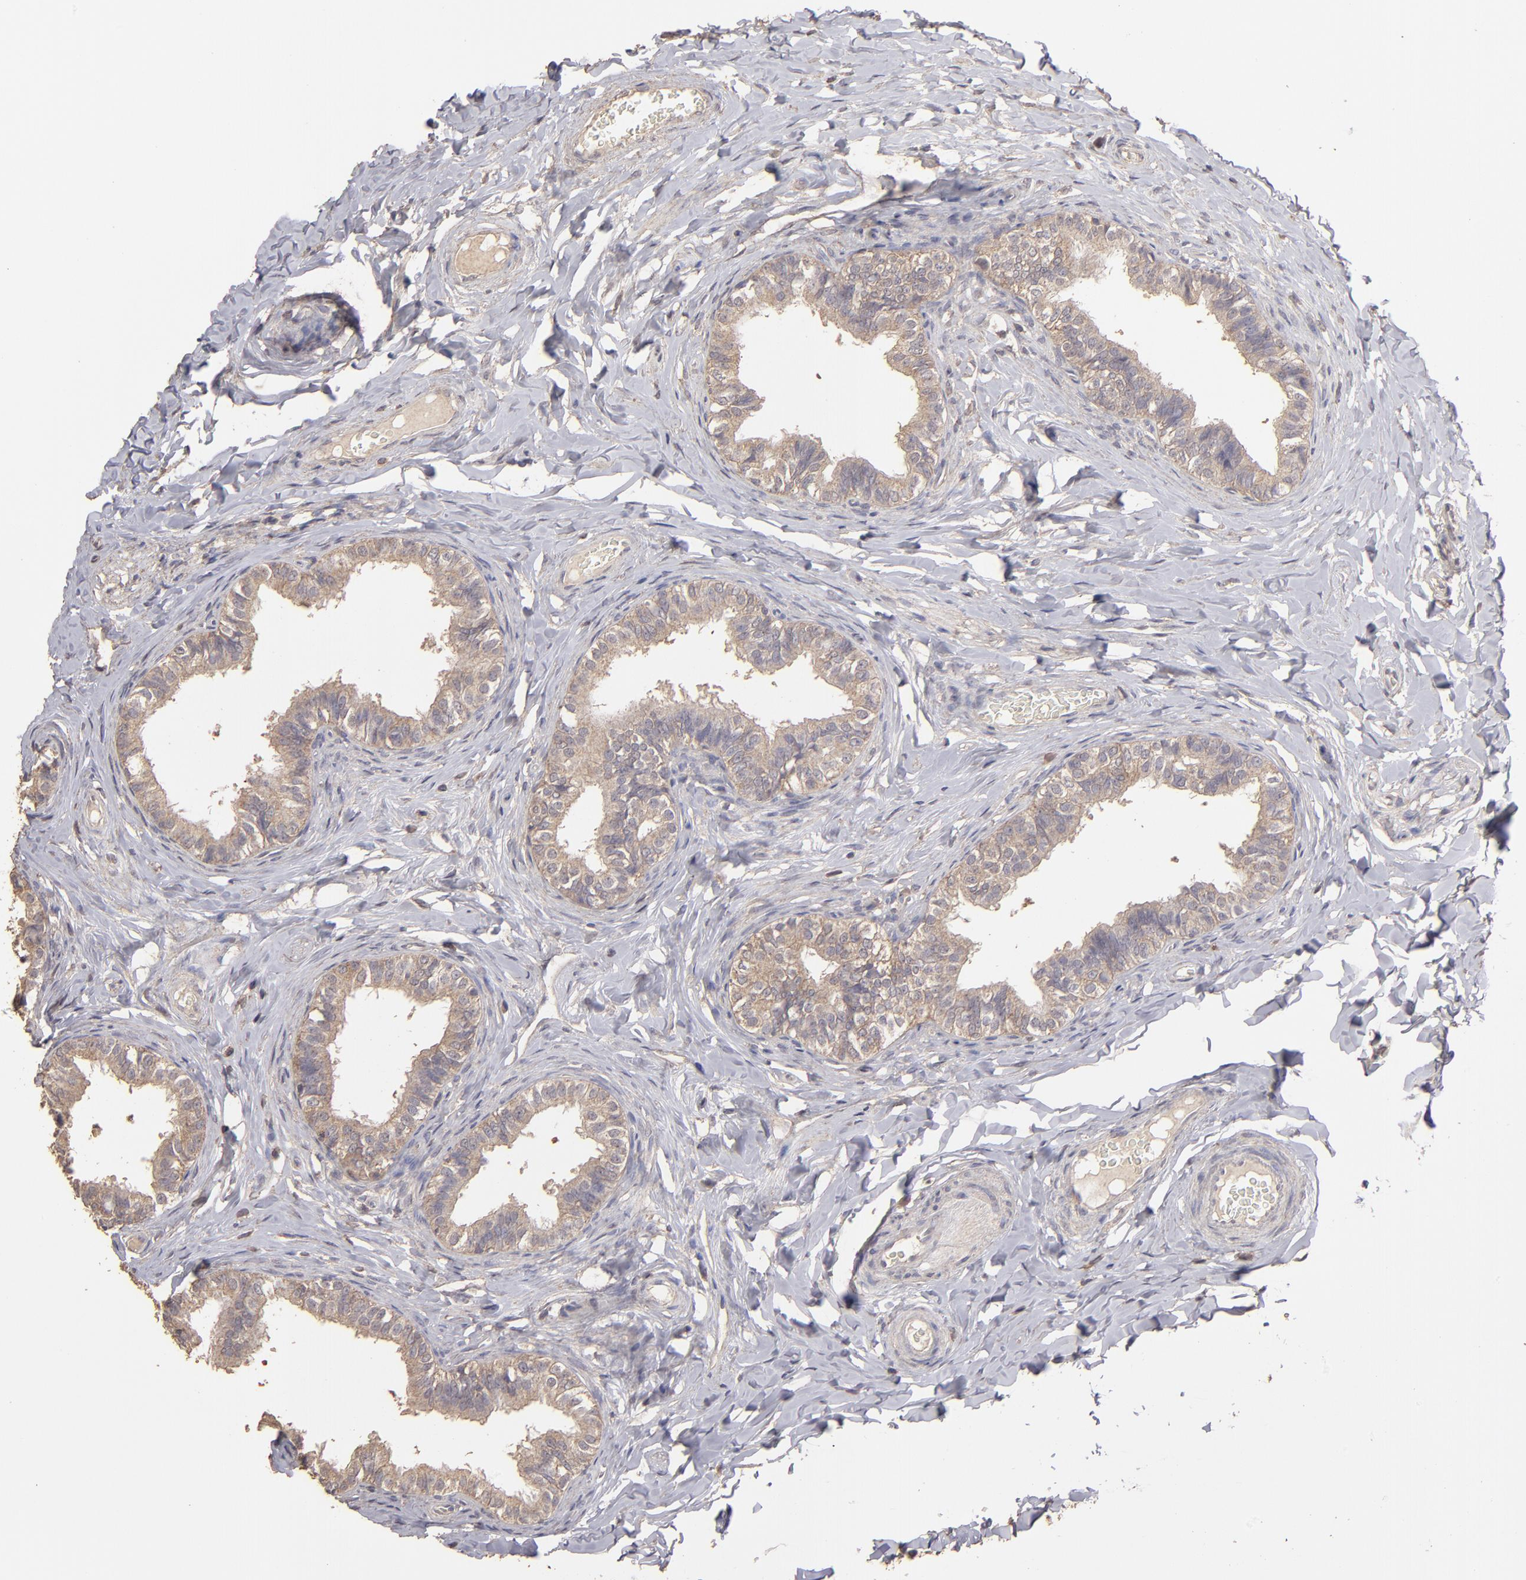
{"staining": {"intensity": "weak", "quantity": ">75%", "location": "cytoplasmic/membranous"}, "tissue": "epididymis", "cell_type": "Glandular cells", "image_type": "normal", "snomed": [{"axis": "morphology", "description": "Normal tissue, NOS"}, {"axis": "topography", "description": "Soft tissue"}, {"axis": "topography", "description": "Epididymis"}], "caption": "Weak cytoplasmic/membranous expression for a protein is appreciated in approximately >75% of glandular cells of benign epididymis using immunohistochemistry.", "gene": "FAT1", "patient": {"sex": "male", "age": 26}}